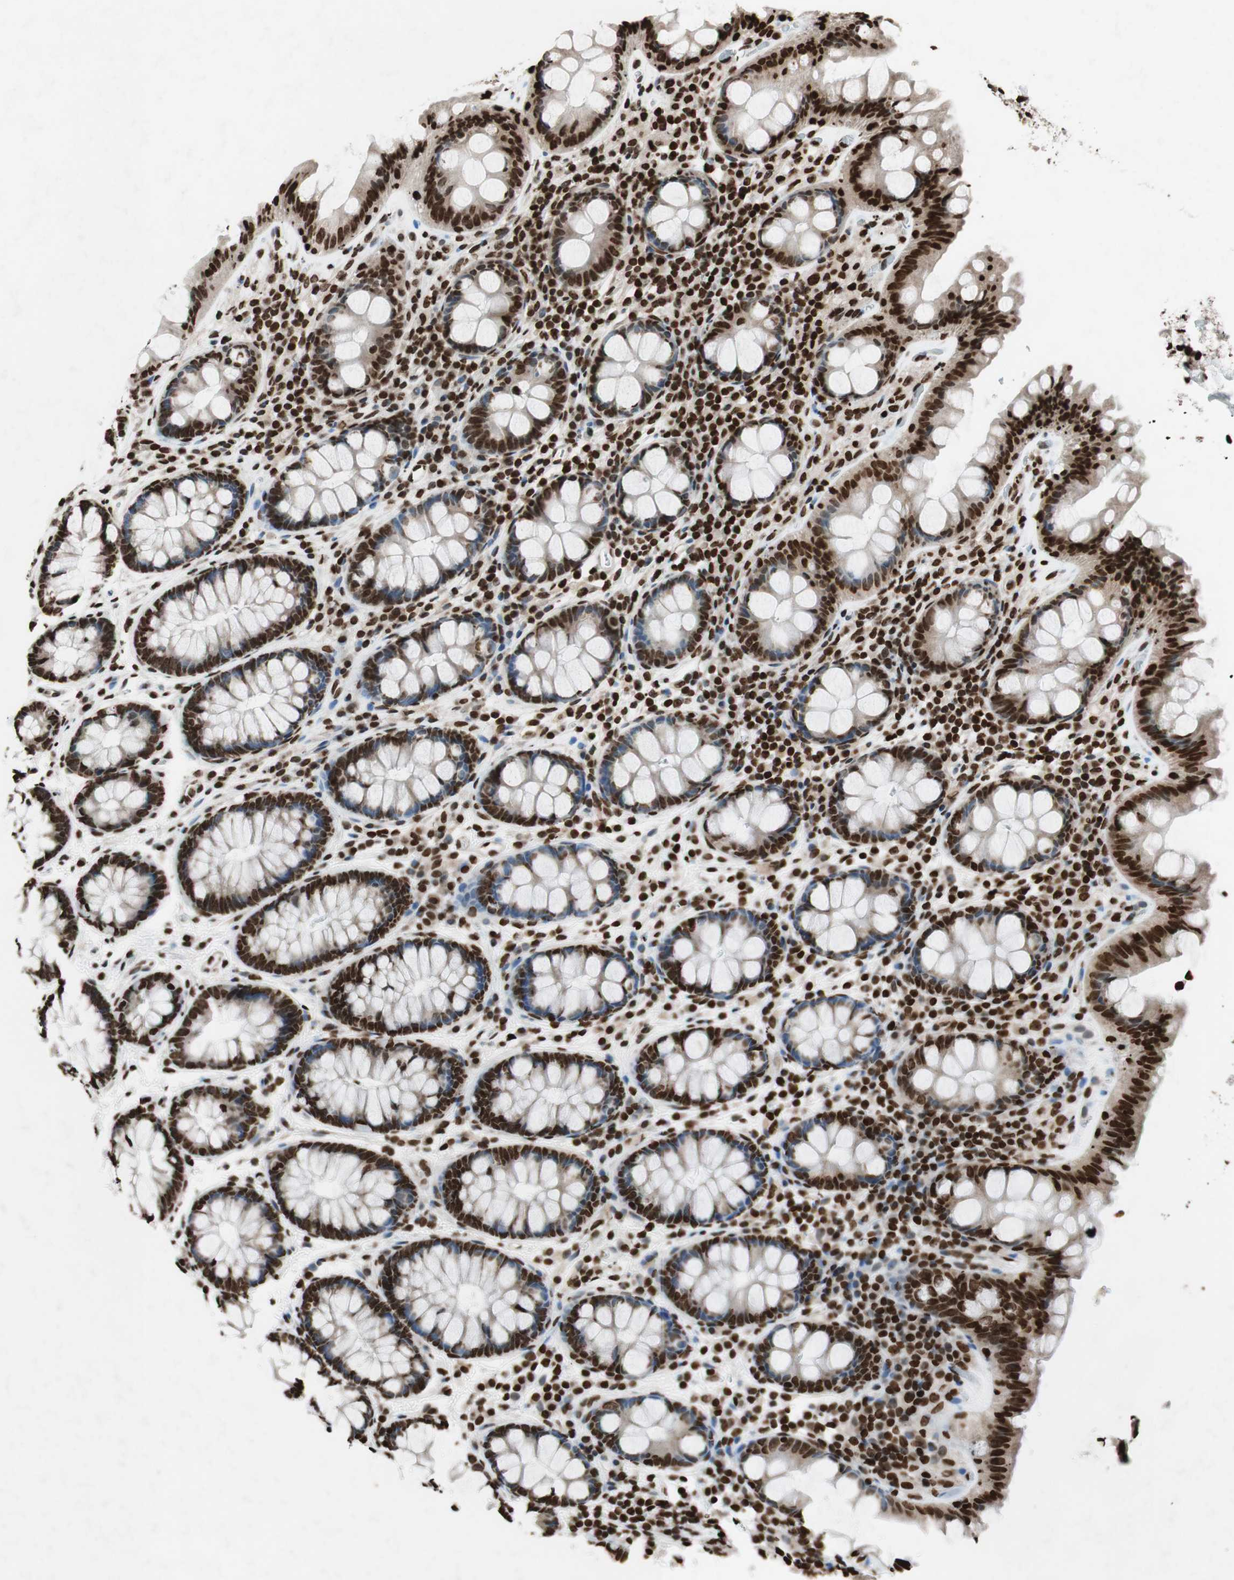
{"staining": {"intensity": "strong", "quantity": ">75%", "location": "nuclear"}, "tissue": "colon", "cell_type": "Endothelial cells", "image_type": "normal", "snomed": [{"axis": "morphology", "description": "Normal tissue, NOS"}, {"axis": "topography", "description": "Colon"}], "caption": "High-power microscopy captured an IHC micrograph of unremarkable colon, revealing strong nuclear expression in approximately >75% of endothelial cells. (DAB = brown stain, brightfield microscopy at high magnification).", "gene": "NCOA3", "patient": {"sex": "female", "age": 80}}